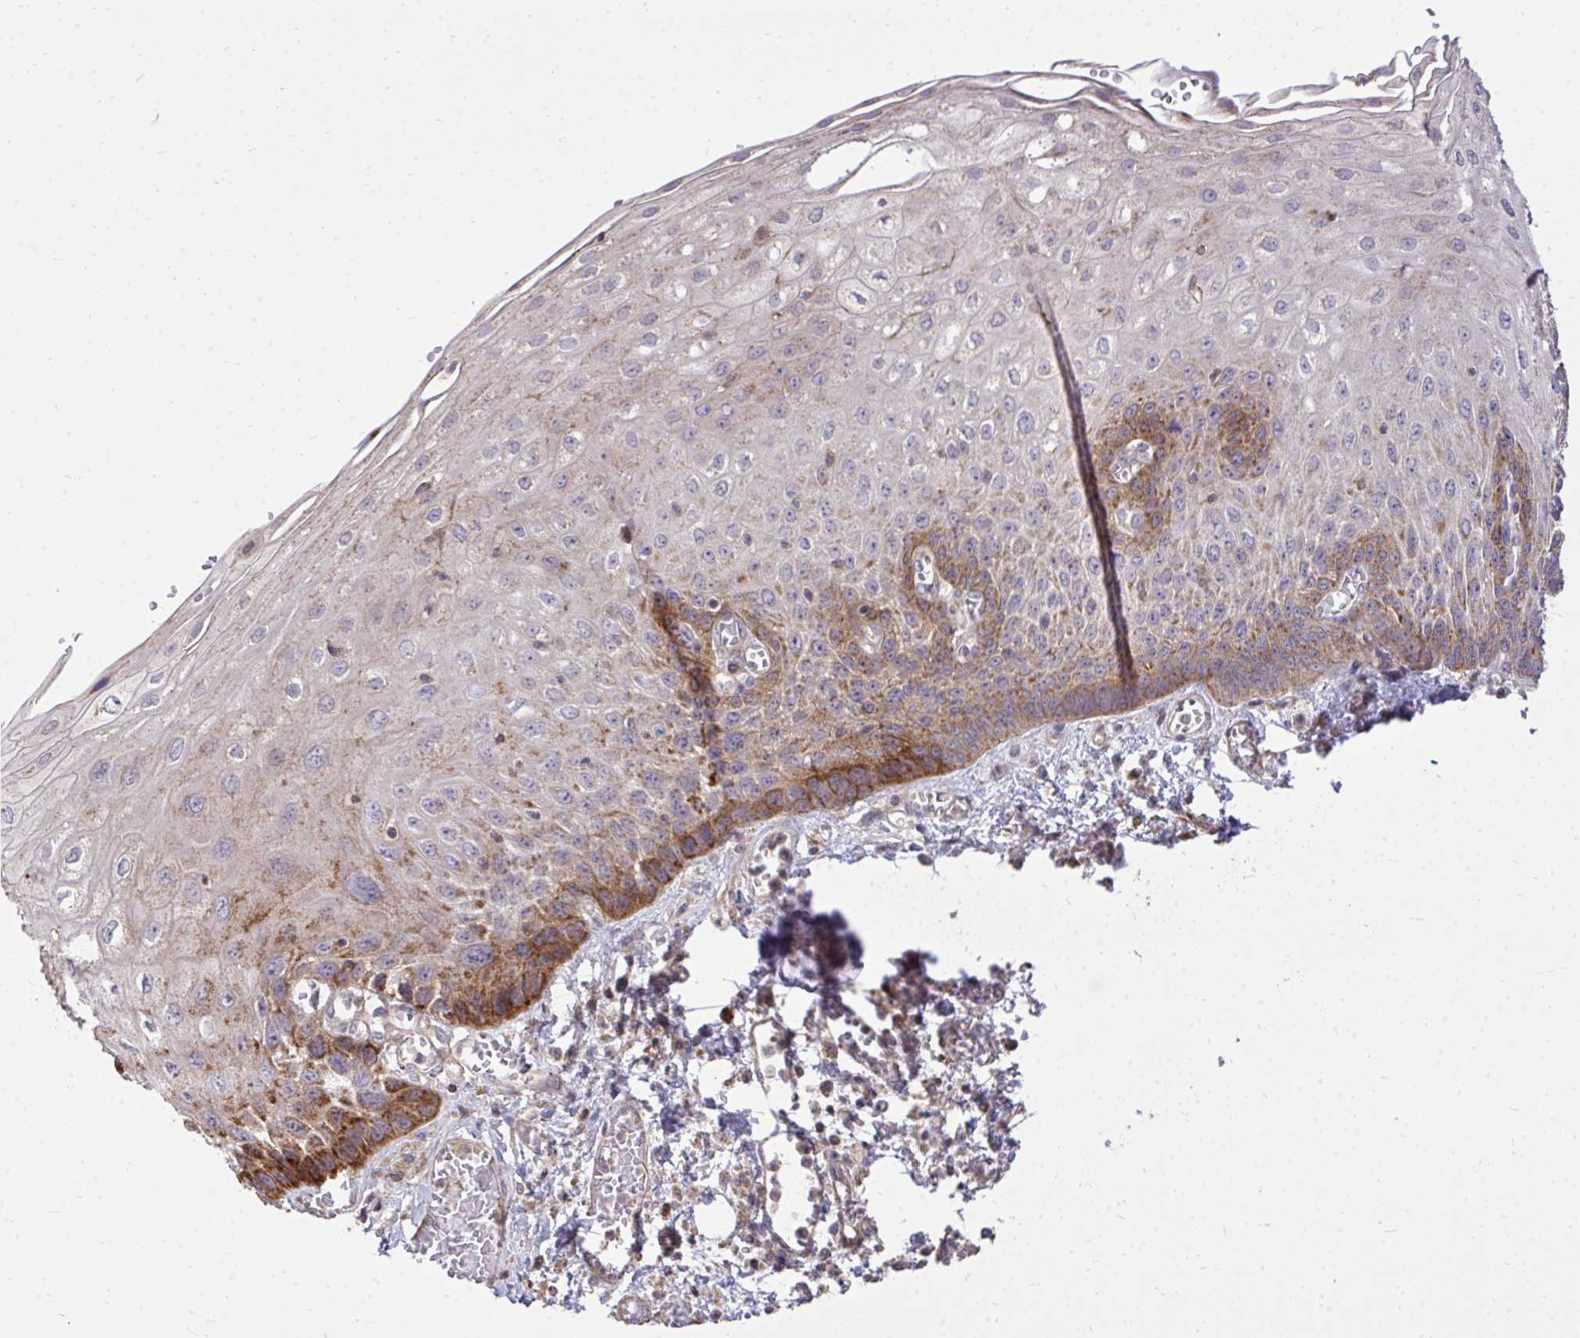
{"staining": {"intensity": "strong", "quantity": "25%-75%", "location": "cytoplasmic/membranous"}, "tissue": "esophagus", "cell_type": "Squamous epithelial cells", "image_type": "normal", "snomed": [{"axis": "morphology", "description": "Normal tissue, NOS"}, {"axis": "morphology", "description": "Adenocarcinoma, NOS"}, {"axis": "topography", "description": "Esophagus"}], "caption": "Immunohistochemistry (DAB (3,3'-diaminobenzidine)) staining of normal esophagus exhibits strong cytoplasmic/membranous protein positivity in about 25%-75% of squamous epithelial cells.", "gene": "SLC7A5", "patient": {"sex": "male", "age": 81}}